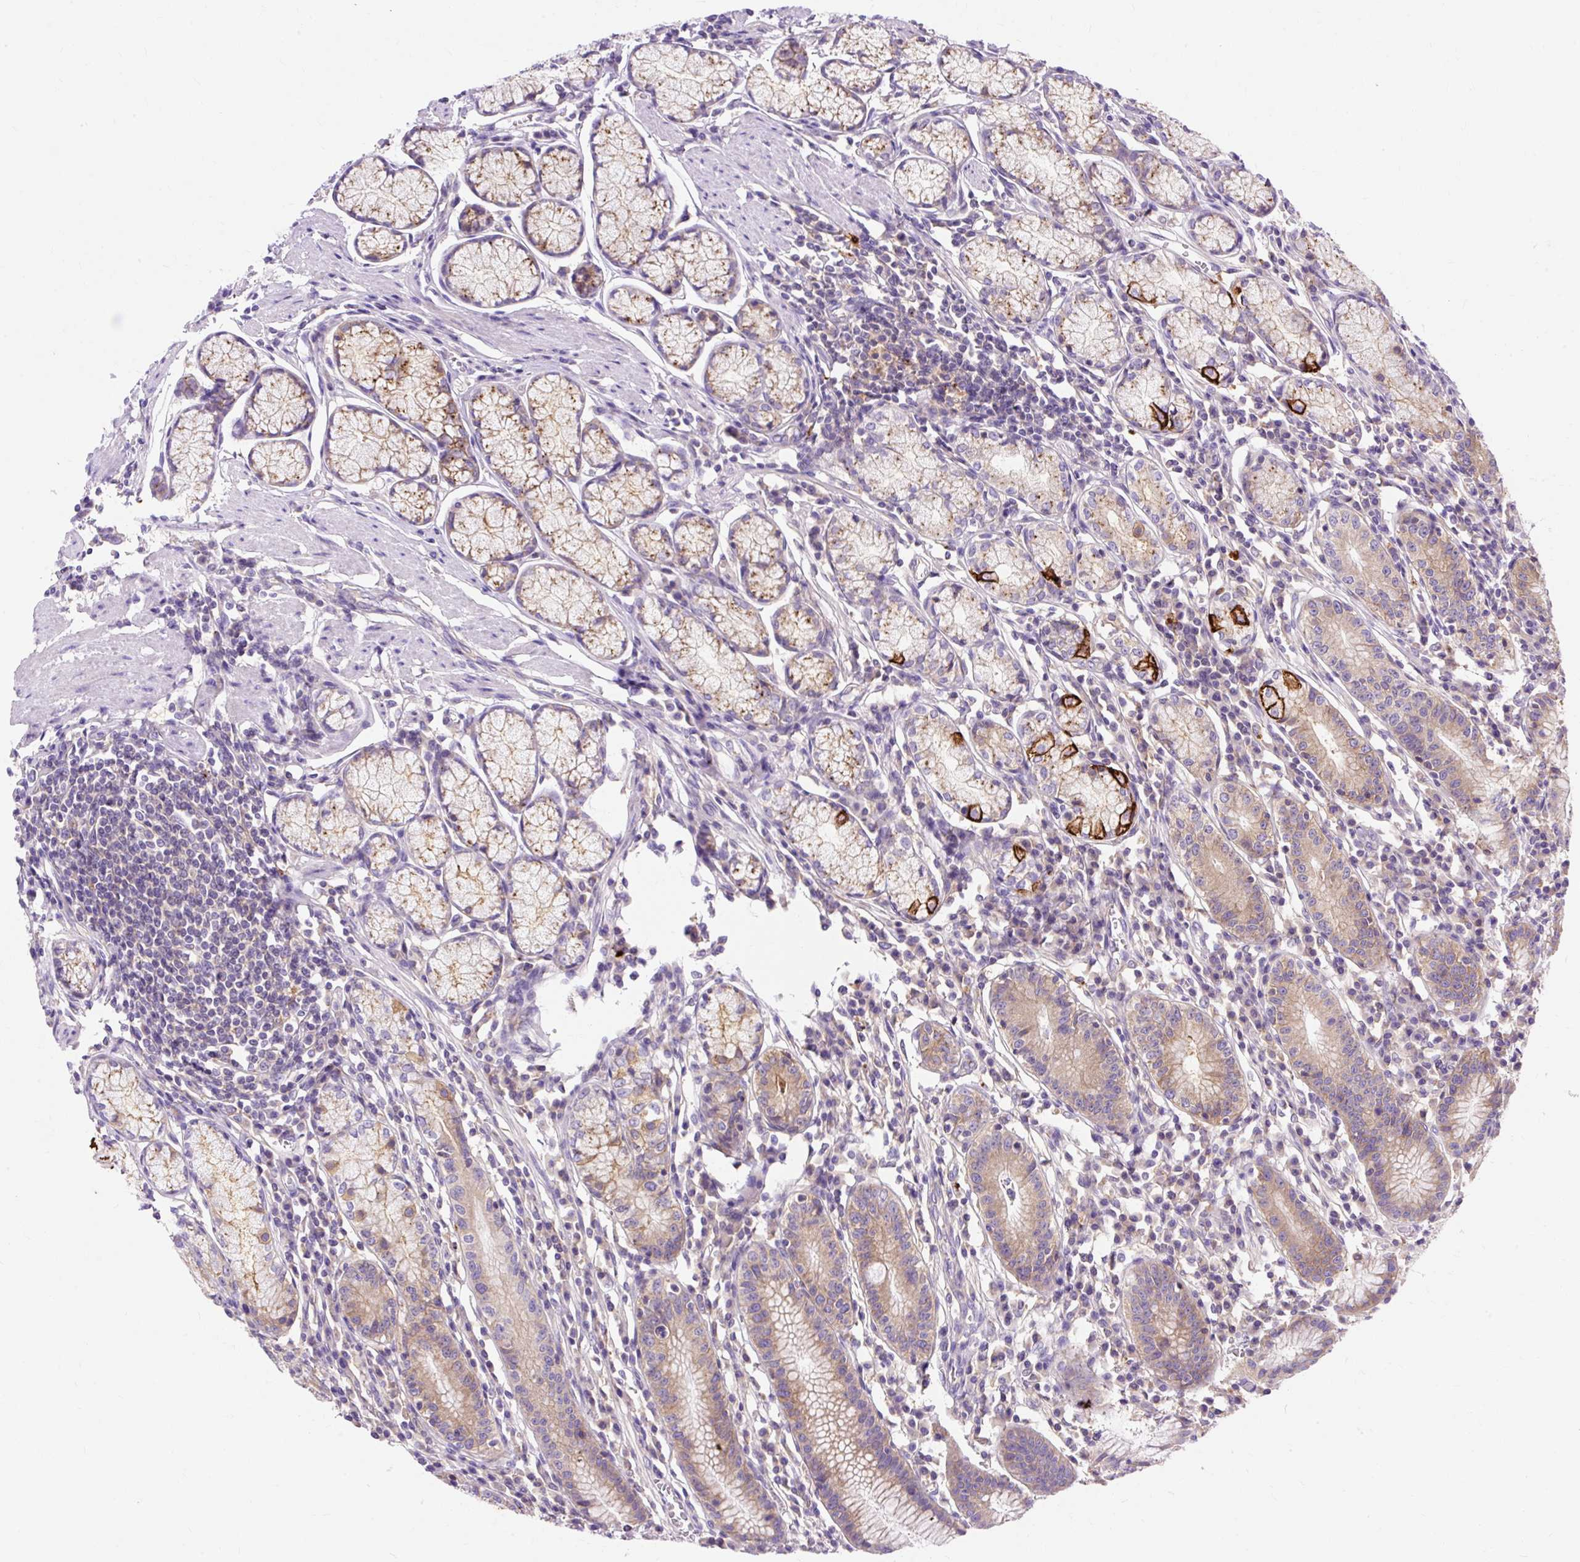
{"staining": {"intensity": "strong", "quantity": "25%-75%", "location": "cytoplasmic/membranous"}, "tissue": "stomach", "cell_type": "Glandular cells", "image_type": "normal", "snomed": [{"axis": "morphology", "description": "Normal tissue, NOS"}, {"axis": "topography", "description": "Stomach"}], "caption": "A high-resolution micrograph shows immunohistochemistry staining of normal stomach, which displays strong cytoplasmic/membranous positivity in approximately 25%-75% of glandular cells. (DAB (3,3'-diaminobenzidine) = brown stain, brightfield microscopy at high magnification).", "gene": "OR4K15", "patient": {"sex": "male", "age": 55}}